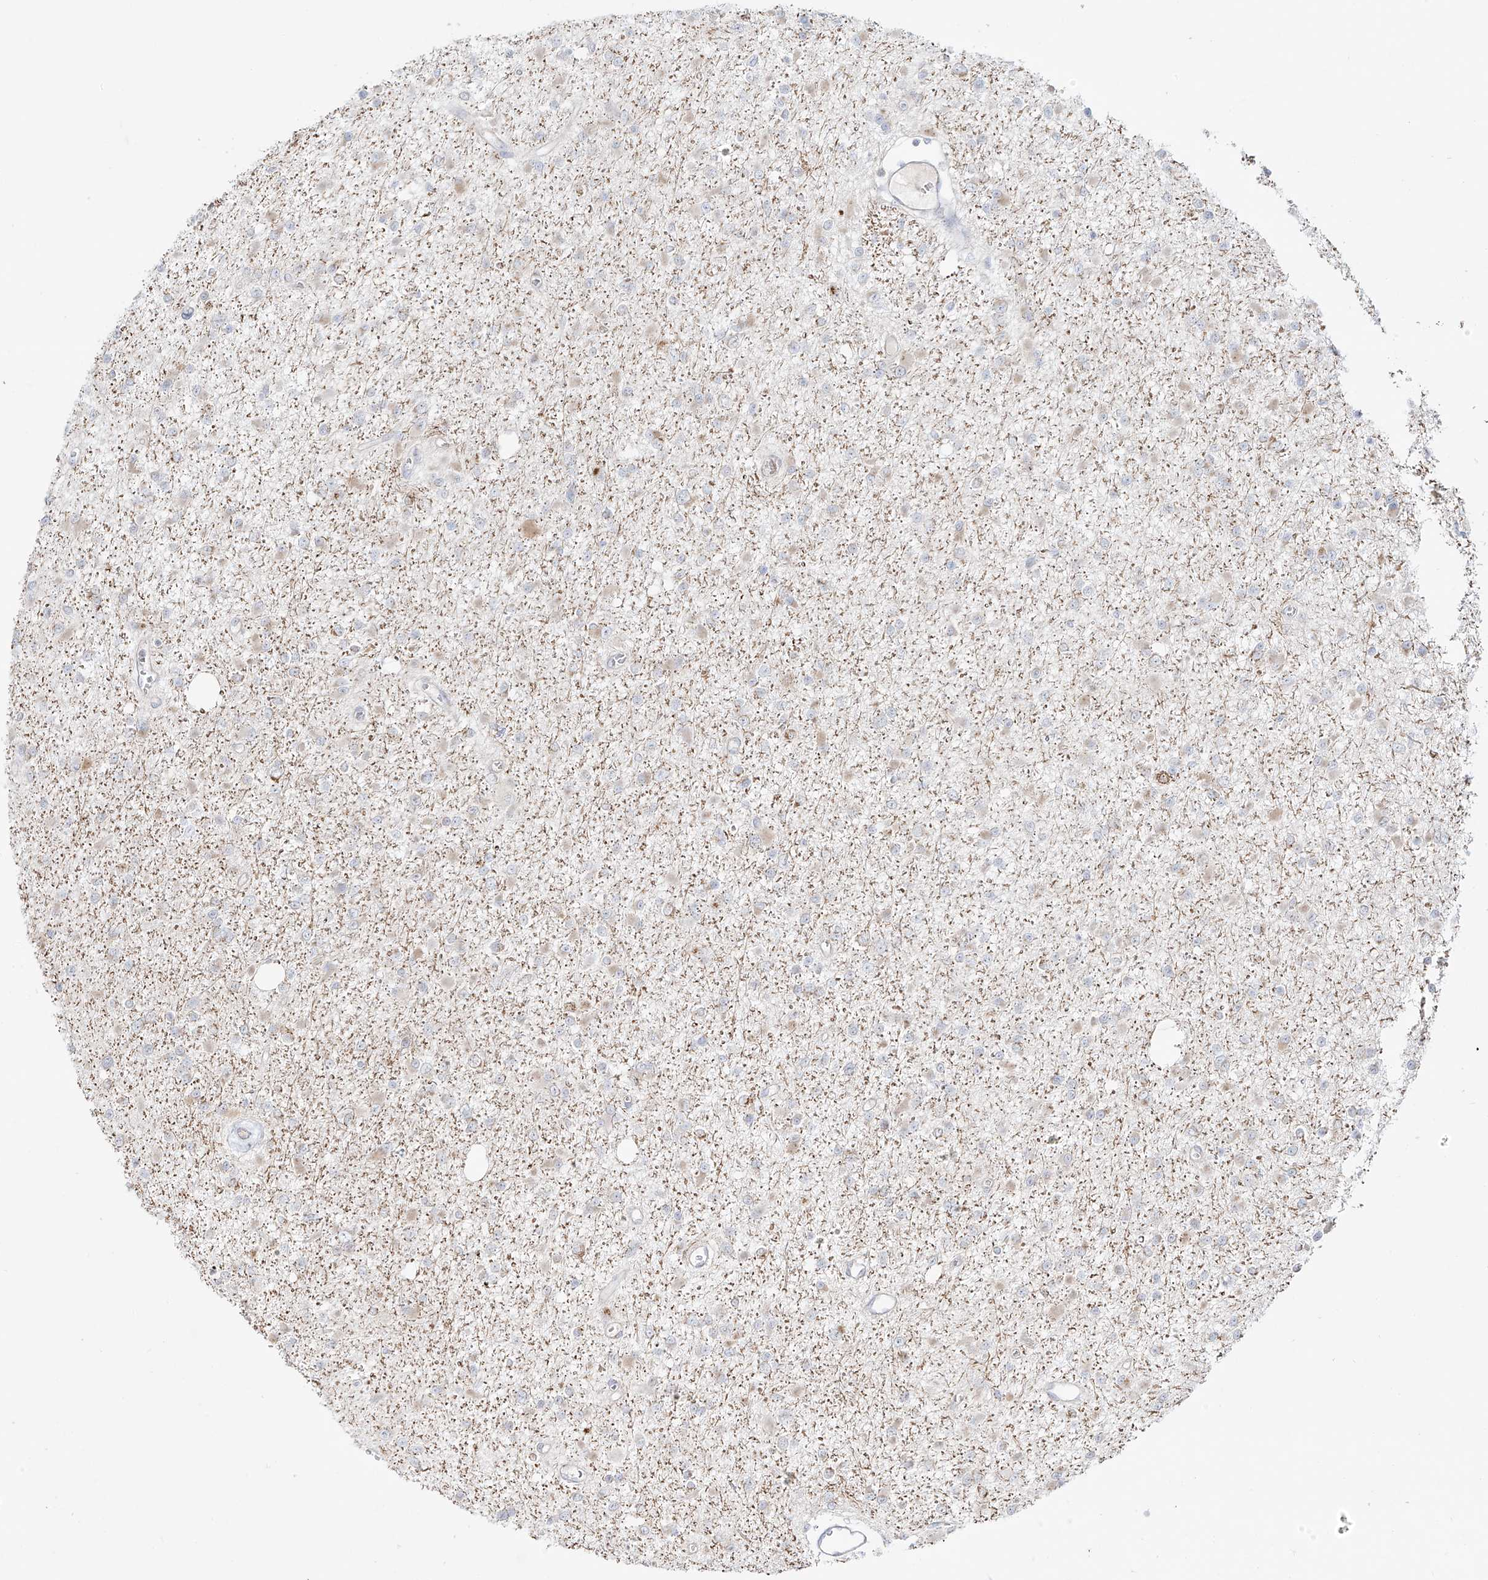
{"staining": {"intensity": "weak", "quantity": "25%-75%", "location": "cytoplasmic/membranous"}, "tissue": "glioma", "cell_type": "Tumor cells", "image_type": "cancer", "snomed": [{"axis": "morphology", "description": "Glioma, malignant, Low grade"}, {"axis": "topography", "description": "Brain"}], "caption": "Protein expression analysis of malignant glioma (low-grade) exhibits weak cytoplasmic/membranous positivity in approximately 25%-75% of tumor cells.", "gene": "BSDC1", "patient": {"sex": "female", "age": 22}}